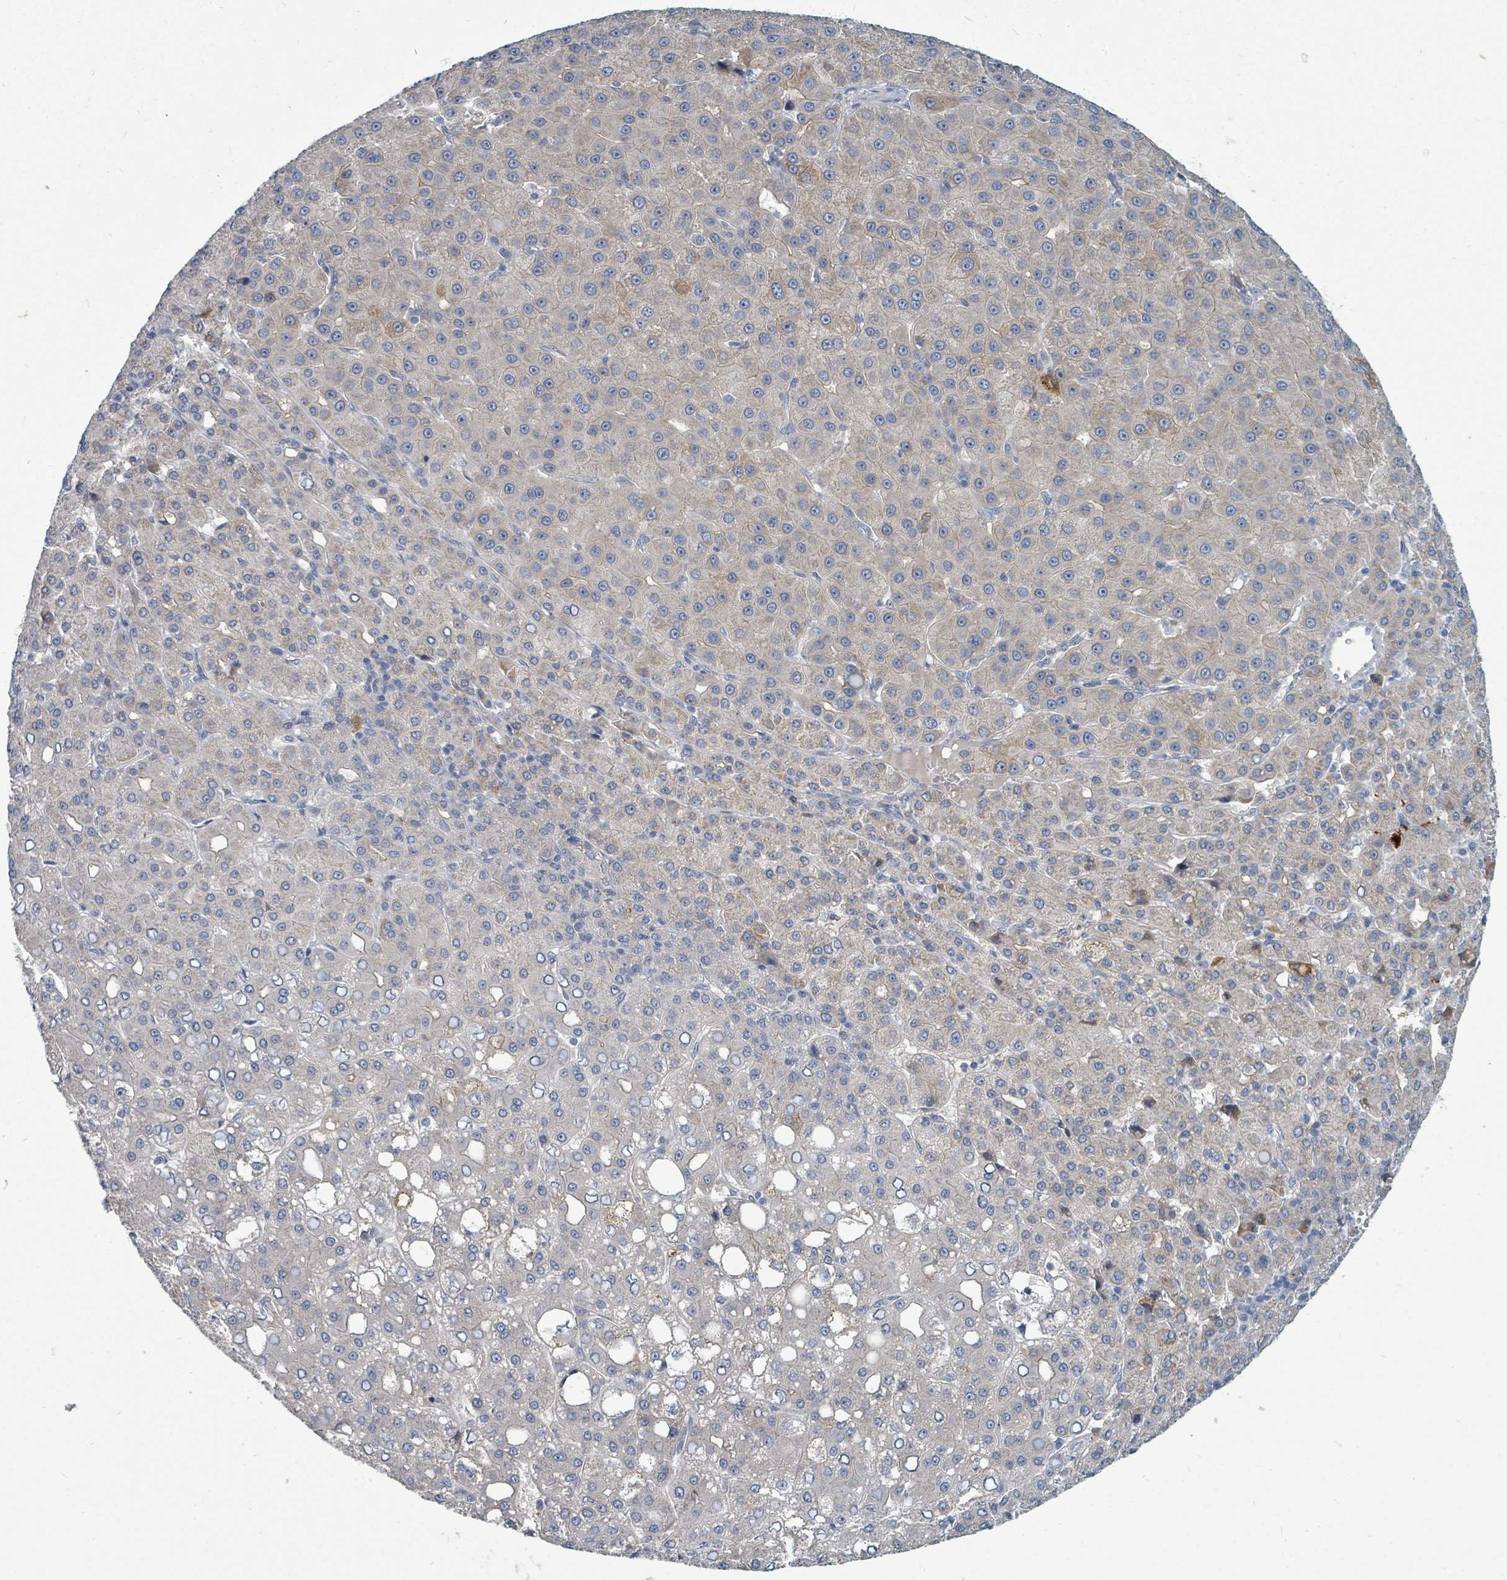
{"staining": {"intensity": "weak", "quantity": "<25%", "location": "cytoplasmic/membranous"}, "tissue": "liver cancer", "cell_type": "Tumor cells", "image_type": "cancer", "snomed": [{"axis": "morphology", "description": "Carcinoma, Hepatocellular, NOS"}, {"axis": "topography", "description": "Liver"}], "caption": "Immunohistochemistry (IHC) image of neoplastic tissue: human liver cancer stained with DAB (3,3'-diaminobenzidine) exhibits no significant protein staining in tumor cells.", "gene": "TRDMT1", "patient": {"sex": "male", "age": 65}}